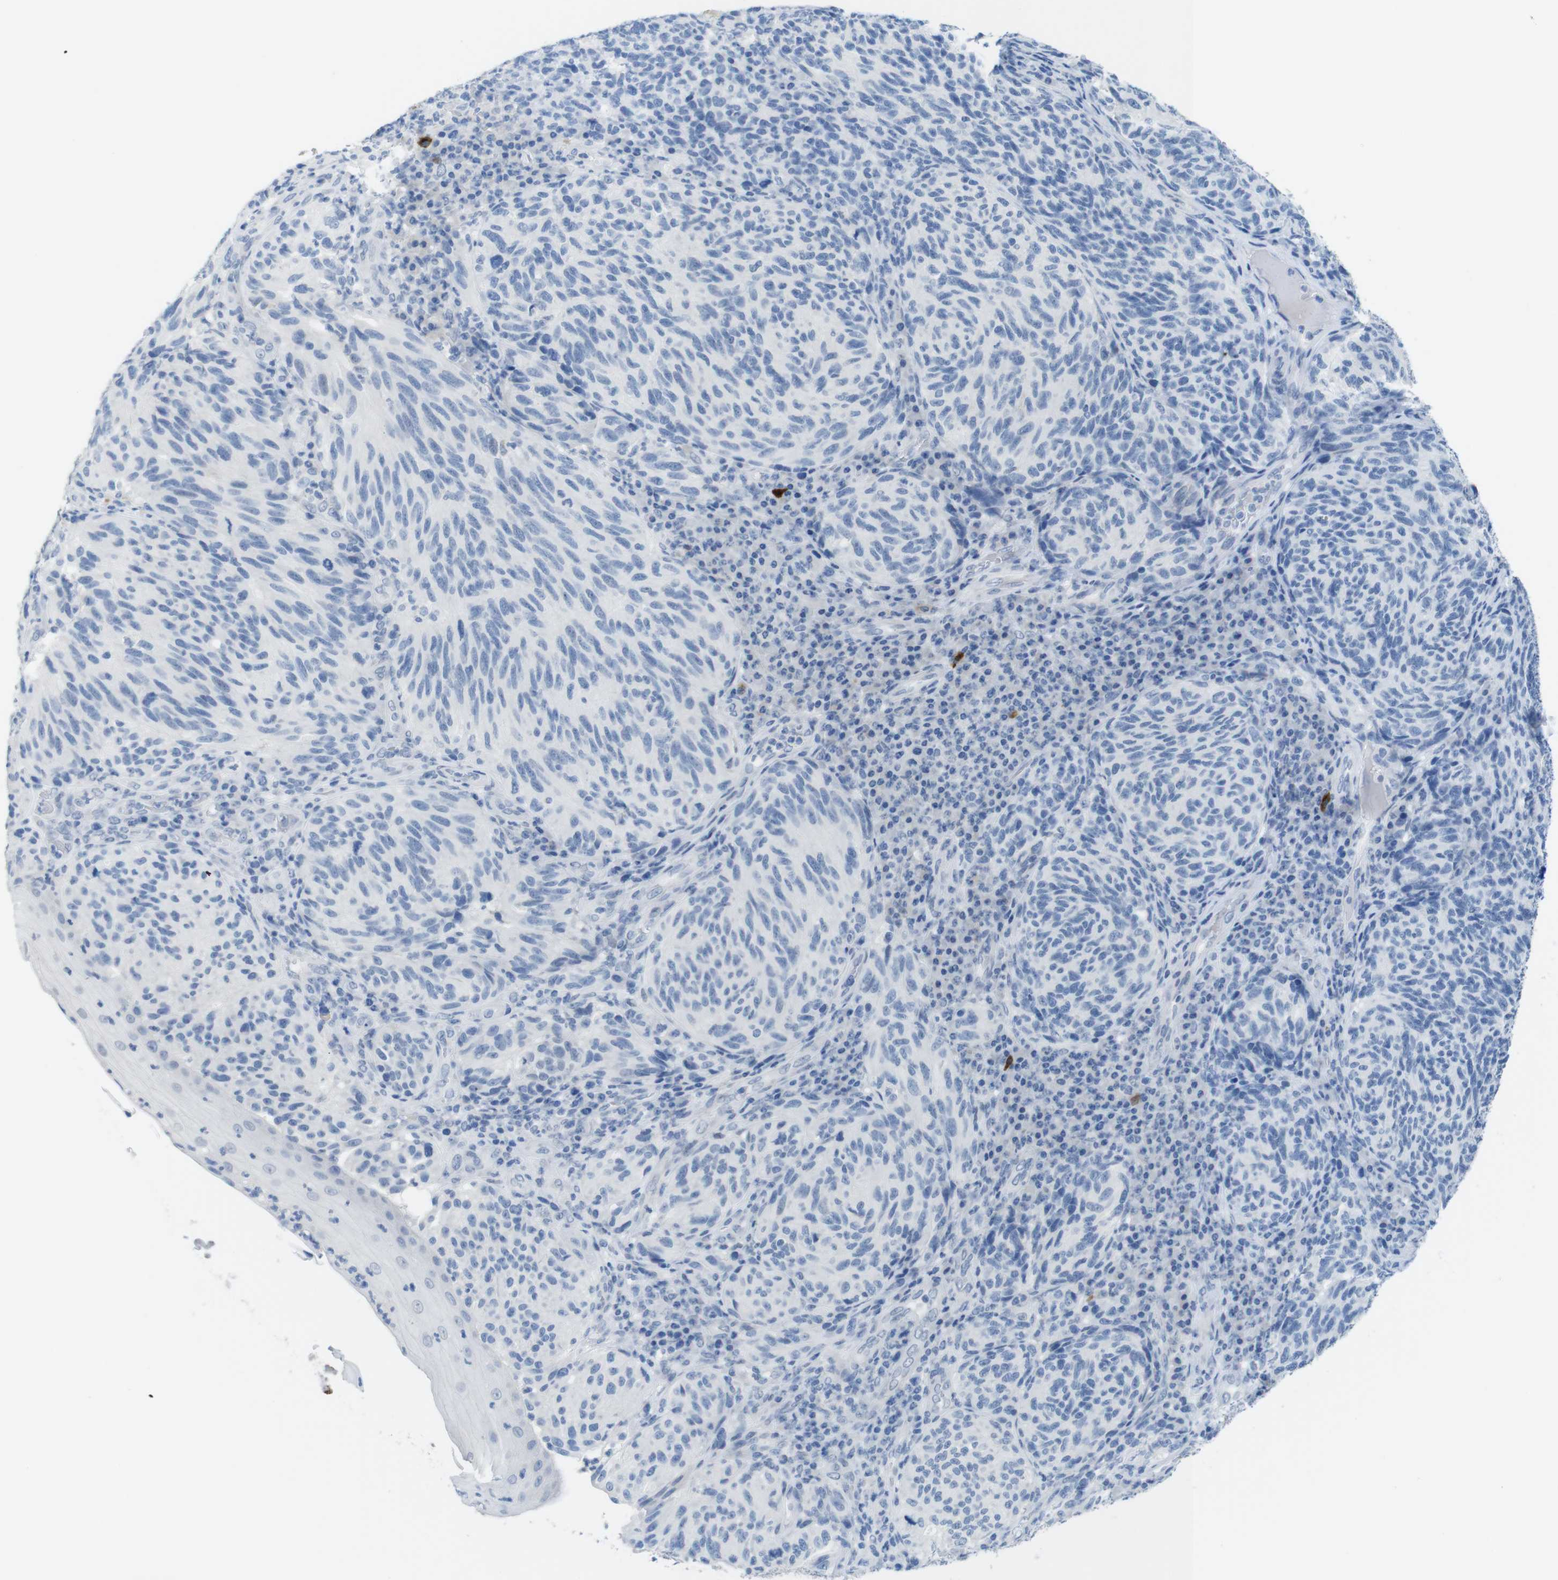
{"staining": {"intensity": "negative", "quantity": "none", "location": "none"}, "tissue": "melanoma", "cell_type": "Tumor cells", "image_type": "cancer", "snomed": [{"axis": "morphology", "description": "Malignant melanoma, NOS"}, {"axis": "topography", "description": "Skin"}], "caption": "This is an IHC micrograph of malignant melanoma. There is no positivity in tumor cells.", "gene": "OPN1SW", "patient": {"sex": "female", "age": 73}}